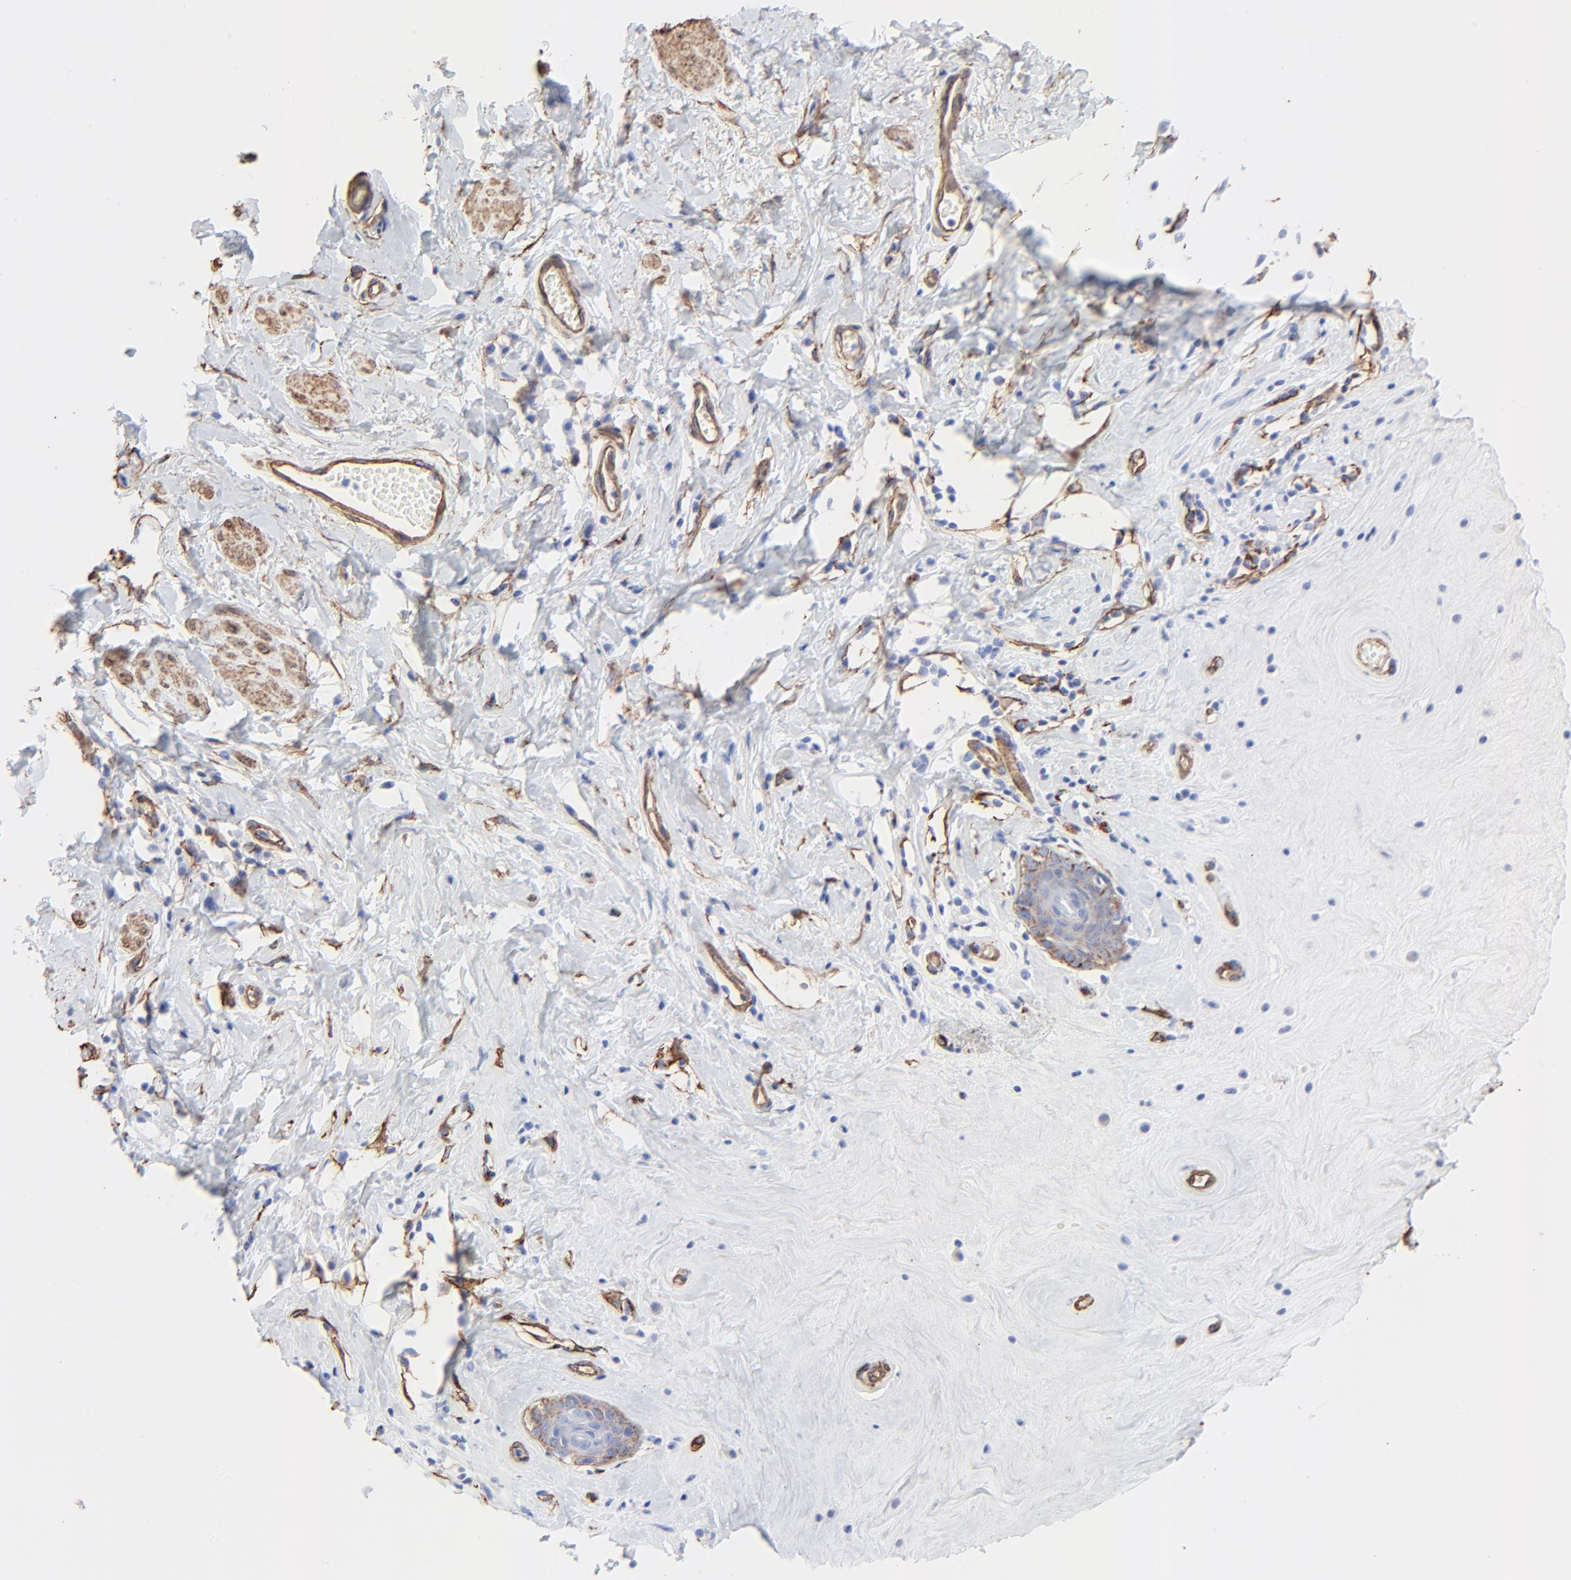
{"staining": {"intensity": "moderate", "quantity": "<25%", "location": "cytoplasmic/membranous"}, "tissue": "skin", "cell_type": "Epidermal cells", "image_type": "normal", "snomed": [{"axis": "morphology", "description": "Normal tissue, NOS"}, {"axis": "morphology", "description": "Inflammation, NOS"}, {"axis": "topography", "description": "Vulva"}], "caption": "An image showing moderate cytoplasmic/membranous positivity in approximately <25% of epidermal cells in benign skin, as visualized by brown immunohistochemical staining.", "gene": "CAV1", "patient": {"sex": "female", "age": 84}}